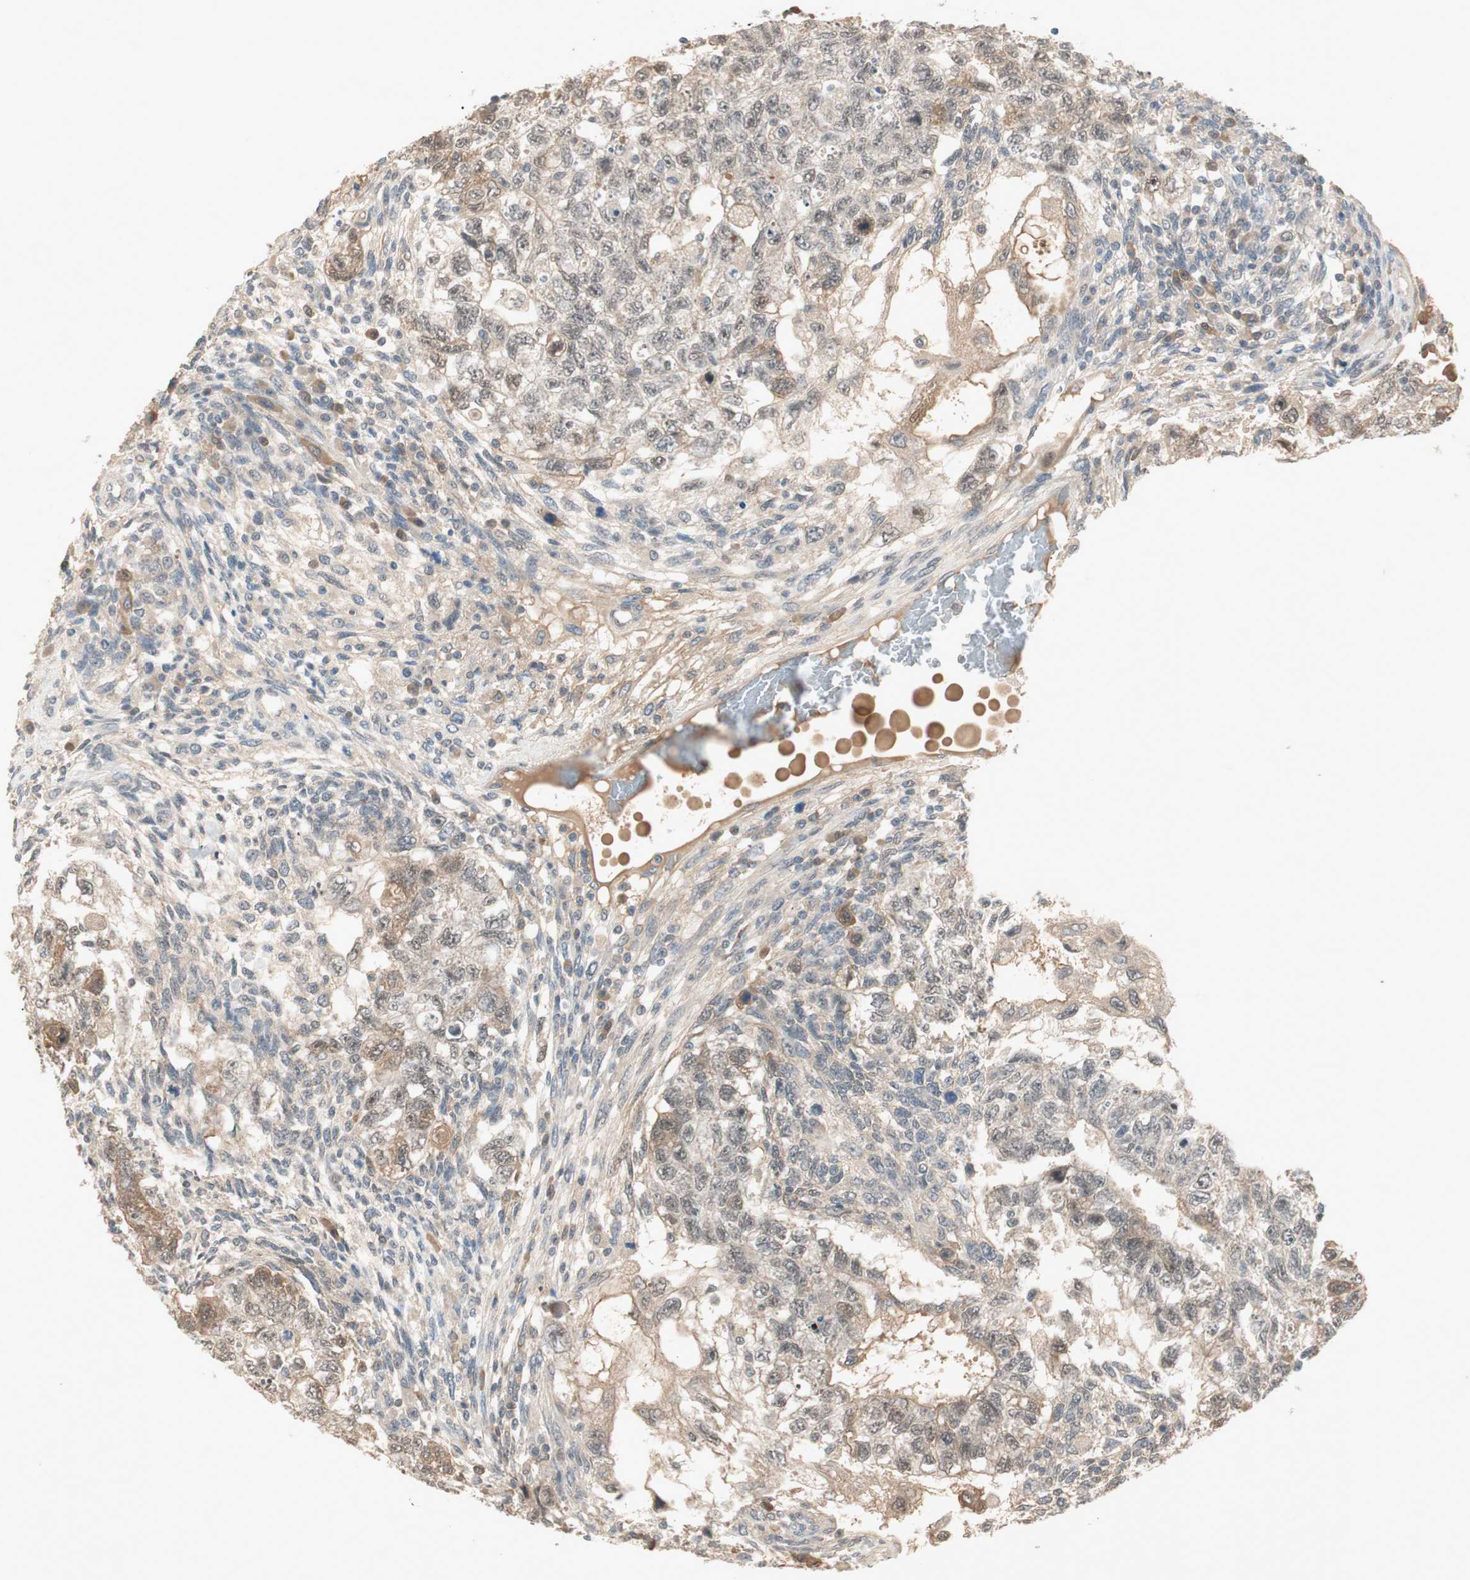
{"staining": {"intensity": "weak", "quantity": ">75%", "location": "nuclear"}, "tissue": "testis cancer", "cell_type": "Tumor cells", "image_type": "cancer", "snomed": [{"axis": "morphology", "description": "Normal tissue, NOS"}, {"axis": "morphology", "description": "Carcinoma, Embryonal, NOS"}, {"axis": "topography", "description": "Testis"}], "caption": "An image of human testis cancer (embryonal carcinoma) stained for a protein reveals weak nuclear brown staining in tumor cells.", "gene": "RNGTT", "patient": {"sex": "male", "age": 36}}